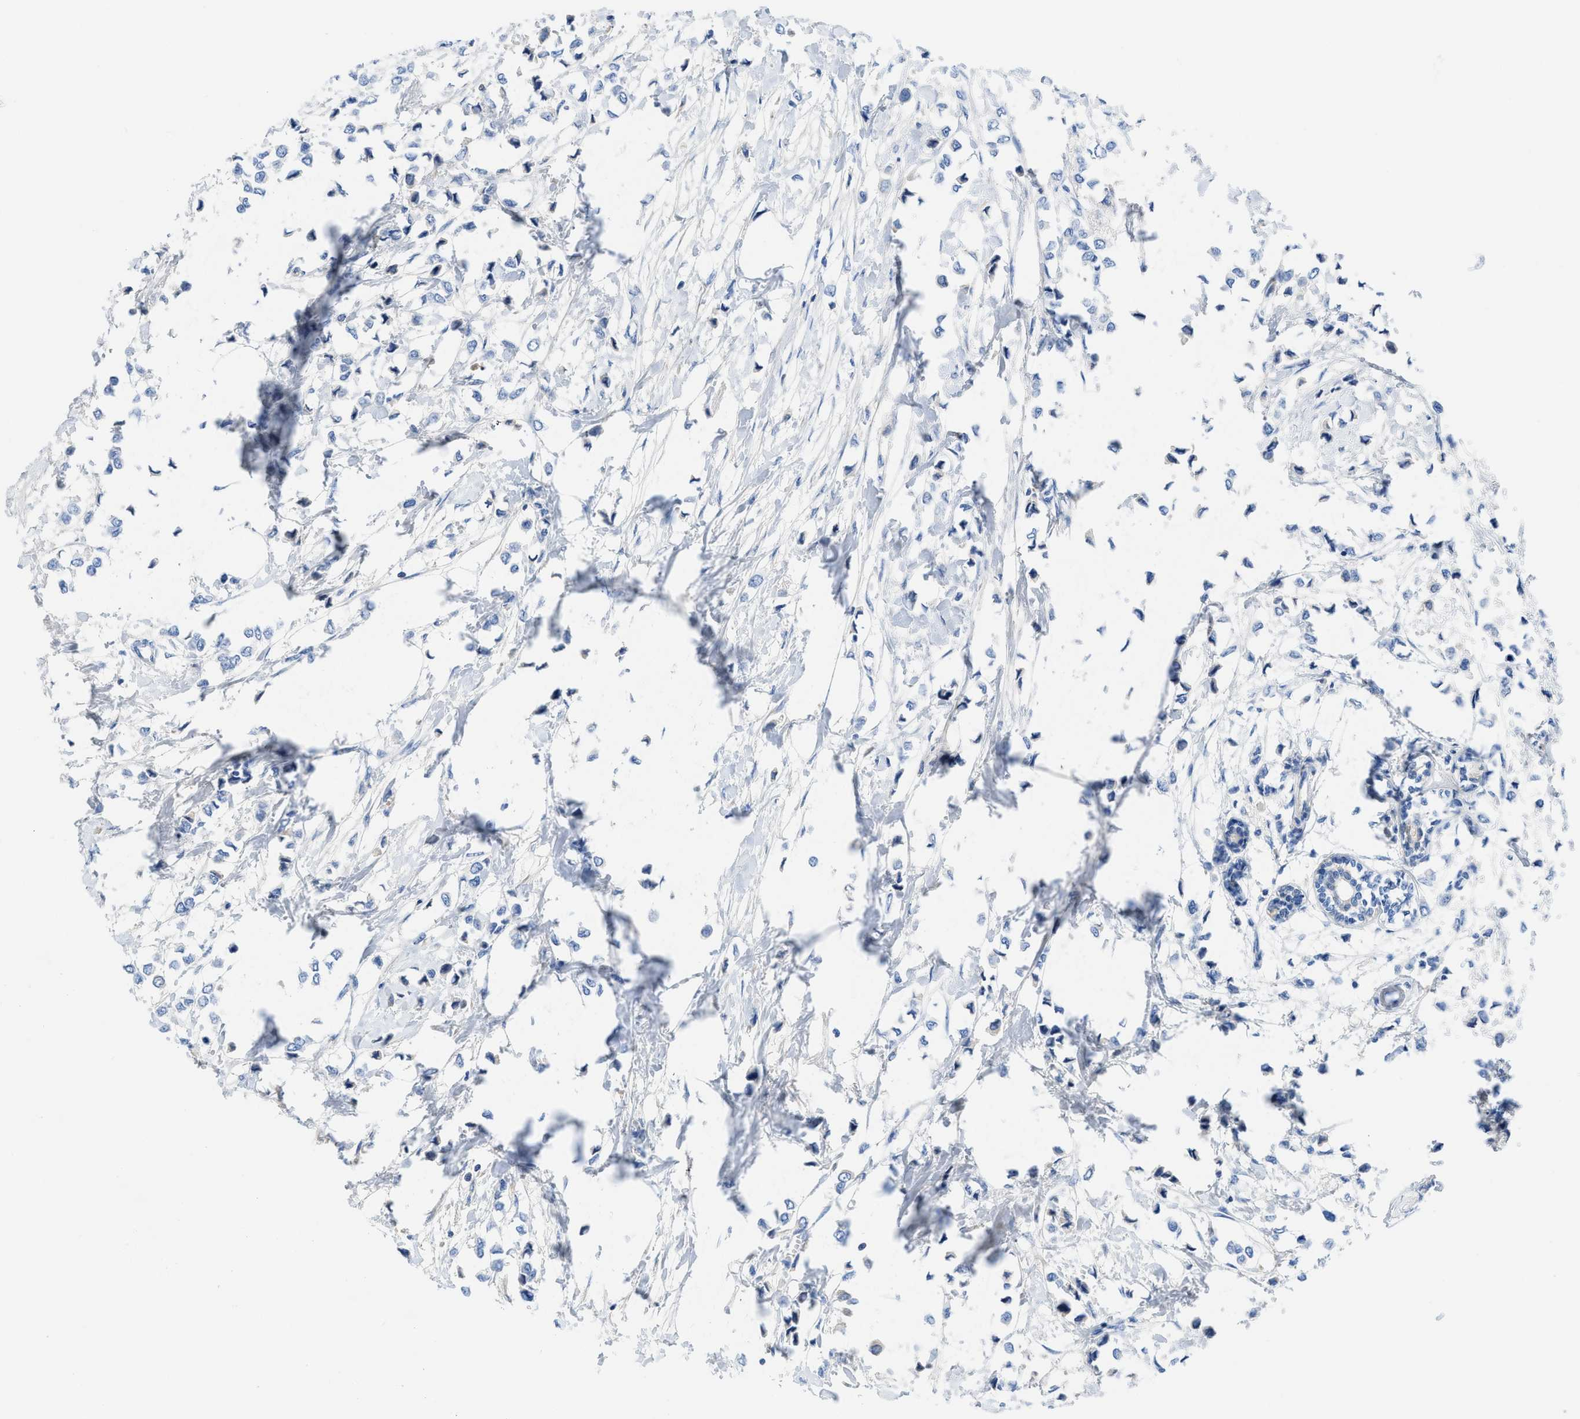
{"staining": {"intensity": "negative", "quantity": "none", "location": "none"}, "tissue": "breast cancer", "cell_type": "Tumor cells", "image_type": "cancer", "snomed": [{"axis": "morphology", "description": "Lobular carcinoma"}, {"axis": "topography", "description": "Breast"}], "caption": "A micrograph of breast lobular carcinoma stained for a protein demonstrates no brown staining in tumor cells.", "gene": "COL3A1", "patient": {"sex": "female", "age": 51}}